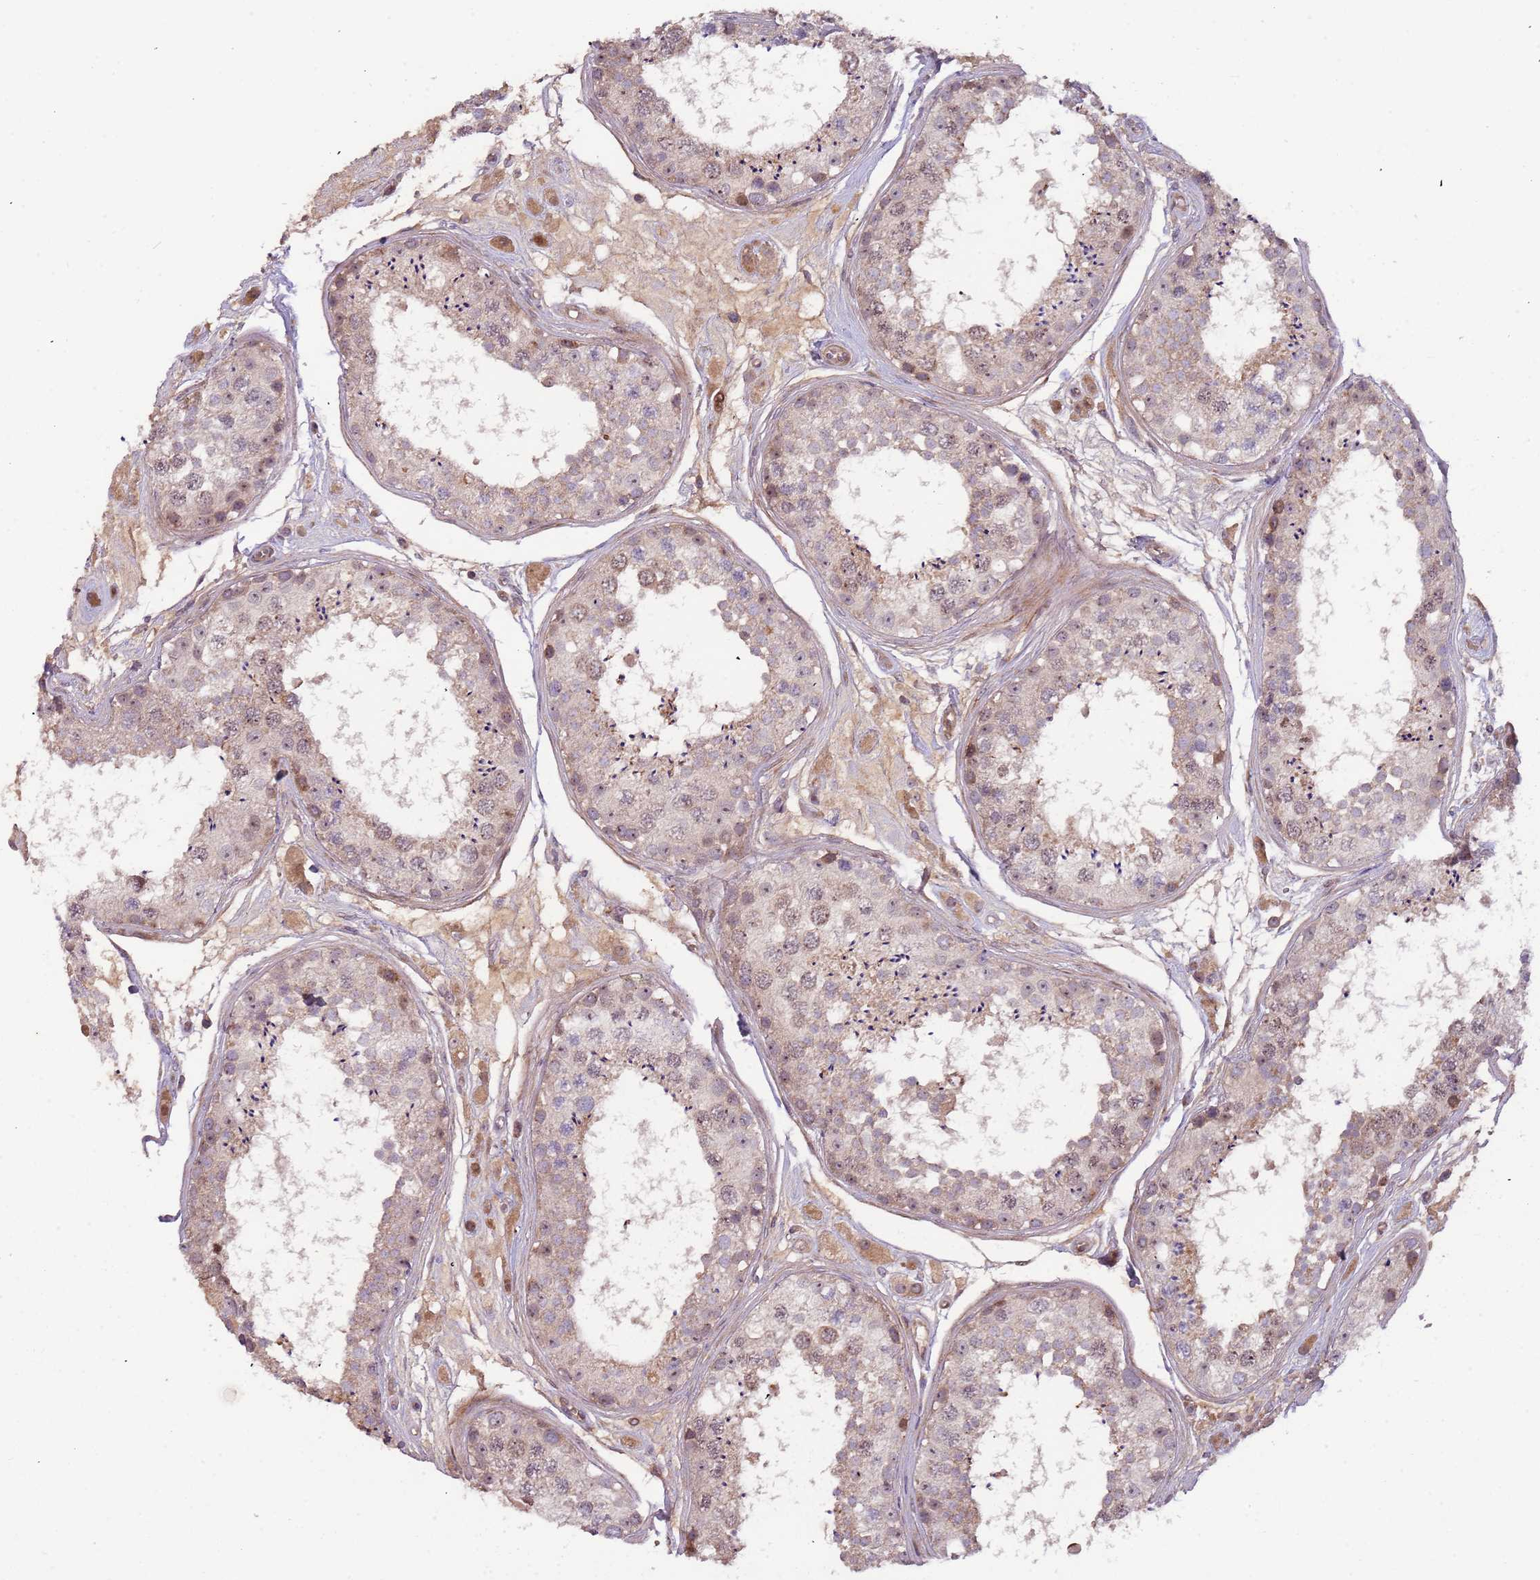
{"staining": {"intensity": "weak", "quantity": "25%-75%", "location": "cytoplasmic/membranous,nuclear"}, "tissue": "testis", "cell_type": "Cells in seminiferous ducts", "image_type": "normal", "snomed": [{"axis": "morphology", "description": "Normal tissue, NOS"}, {"axis": "topography", "description": "Testis"}], "caption": "This is an image of IHC staining of benign testis, which shows weak positivity in the cytoplasmic/membranous,nuclear of cells in seminiferous ducts.", "gene": "TRAPPC6B", "patient": {"sex": "male", "age": 25}}